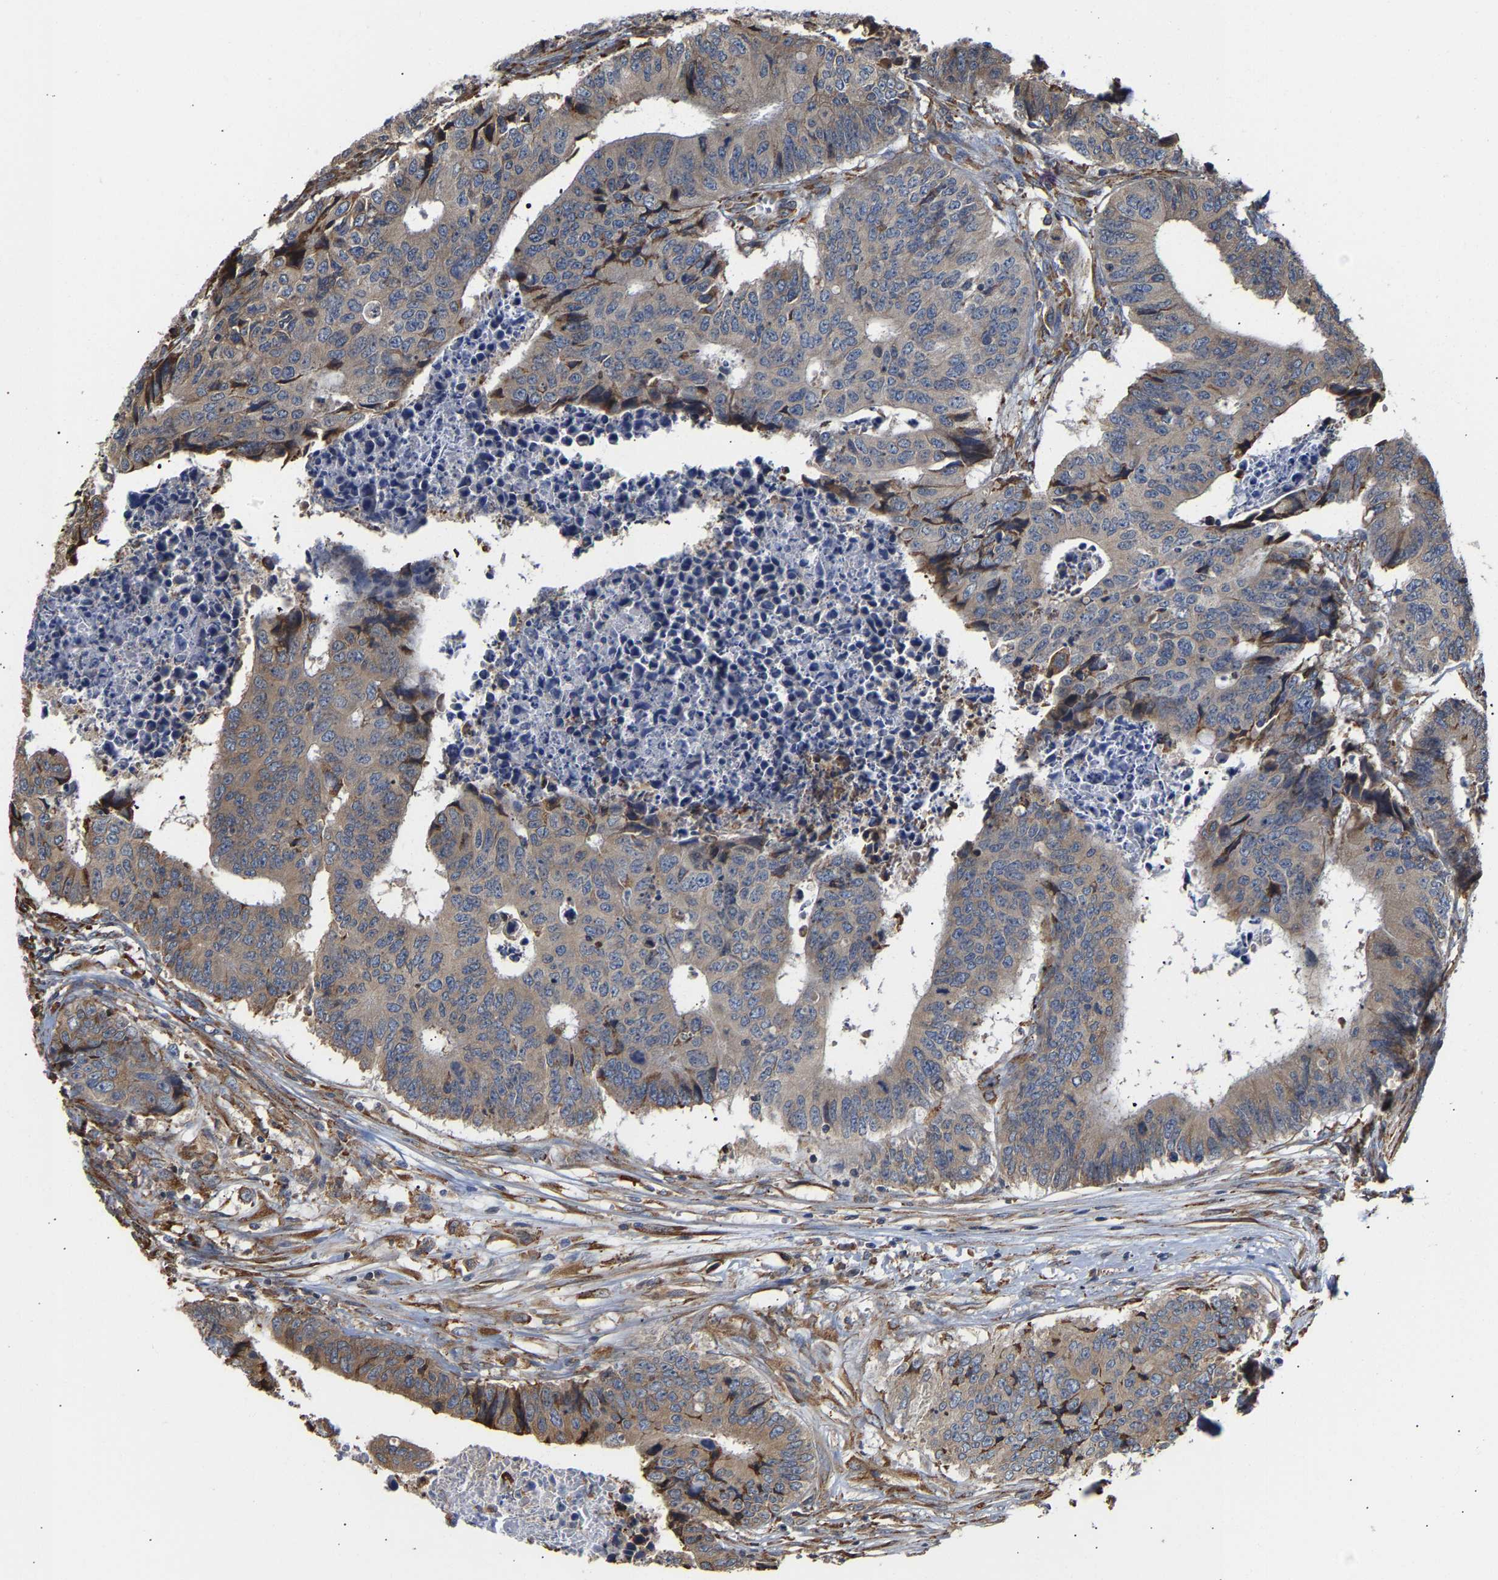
{"staining": {"intensity": "weak", "quantity": "25%-75%", "location": "cytoplasmic/membranous"}, "tissue": "colorectal cancer", "cell_type": "Tumor cells", "image_type": "cancer", "snomed": [{"axis": "morphology", "description": "Adenocarcinoma, NOS"}, {"axis": "topography", "description": "Rectum"}], "caption": "Human colorectal cancer stained with a protein marker exhibits weak staining in tumor cells.", "gene": "ARAP1", "patient": {"sex": "male", "age": 84}}